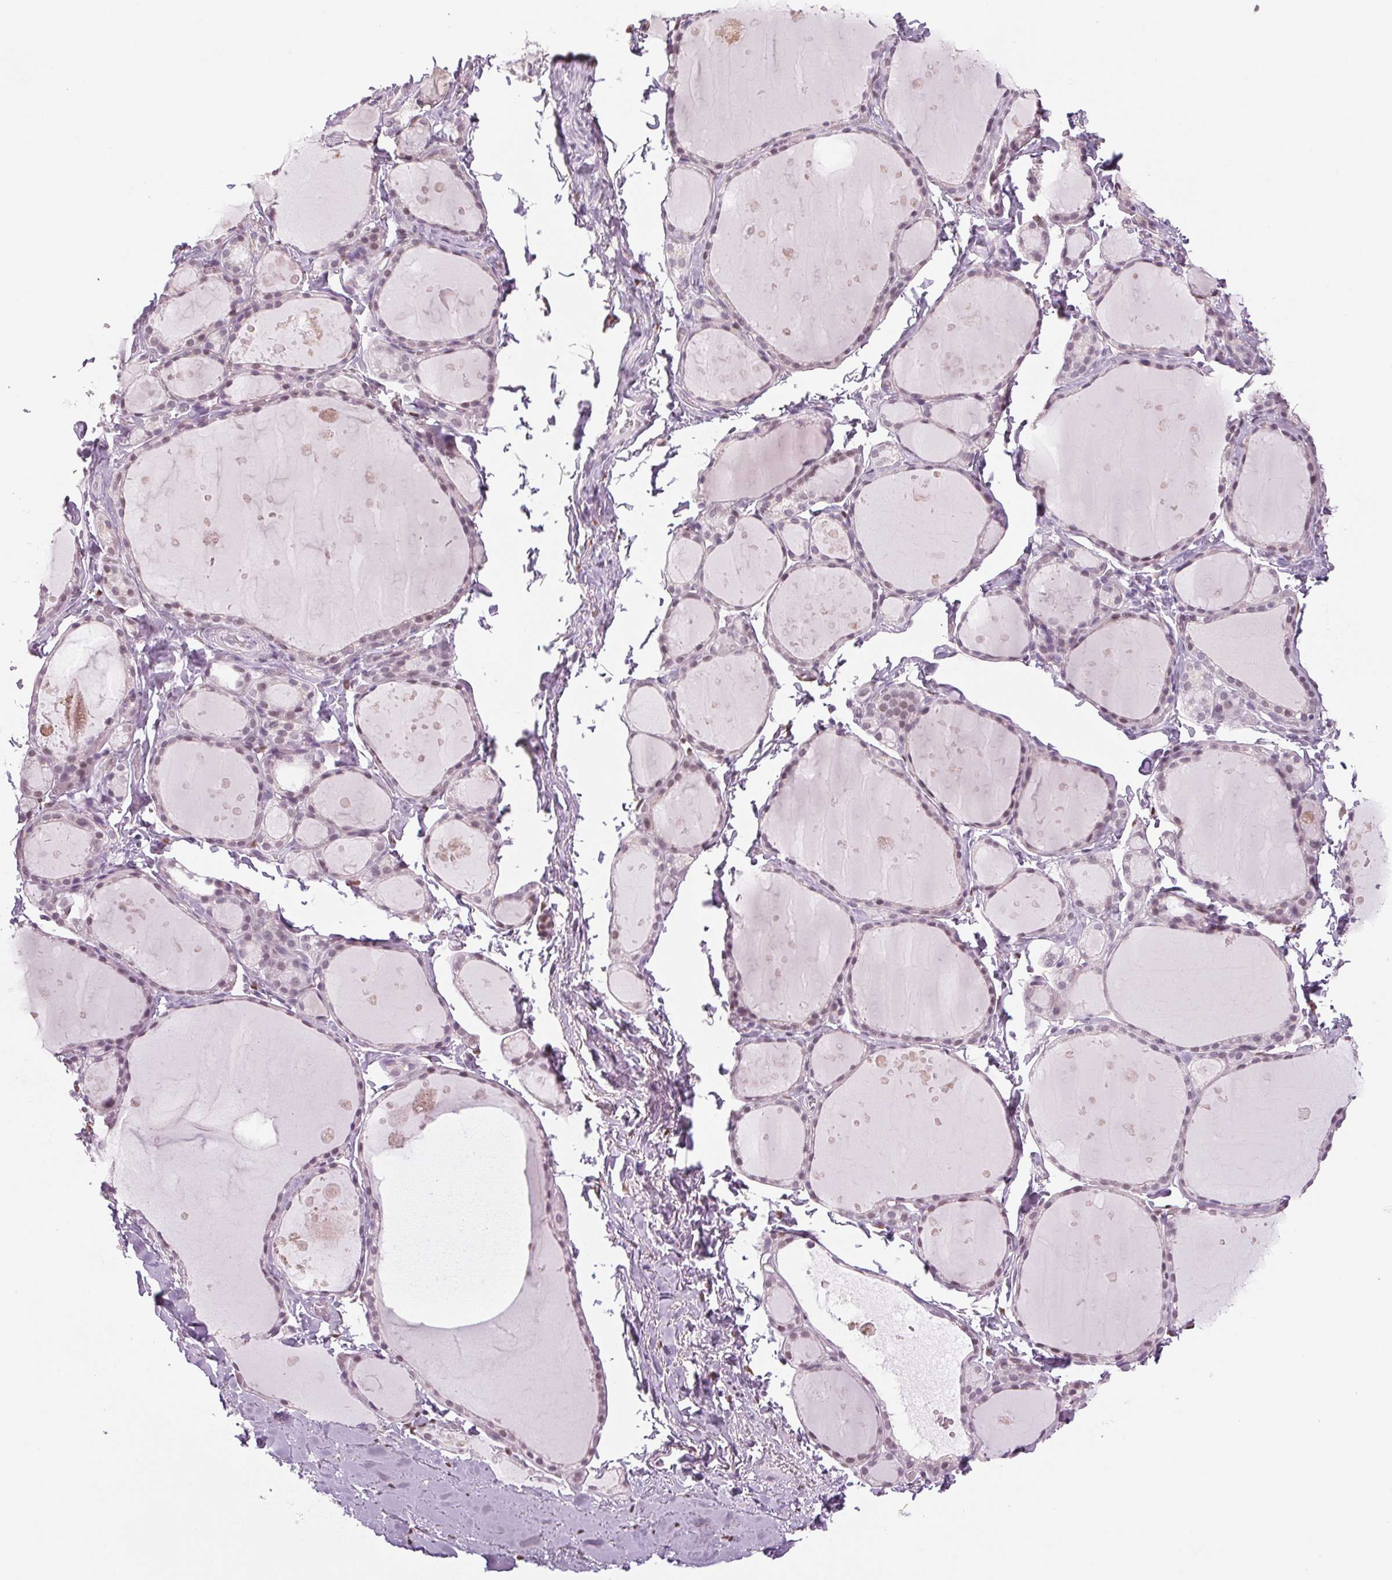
{"staining": {"intensity": "negative", "quantity": "none", "location": "none"}, "tissue": "thyroid gland", "cell_type": "Glandular cells", "image_type": "normal", "snomed": [{"axis": "morphology", "description": "Normal tissue, NOS"}, {"axis": "topography", "description": "Thyroid gland"}], "caption": "Benign thyroid gland was stained to show a protein in brown. There is no significant expression in glandular cells.", "gene": "DNAJC6", "patient": {"sex": "male", "age": 68}}